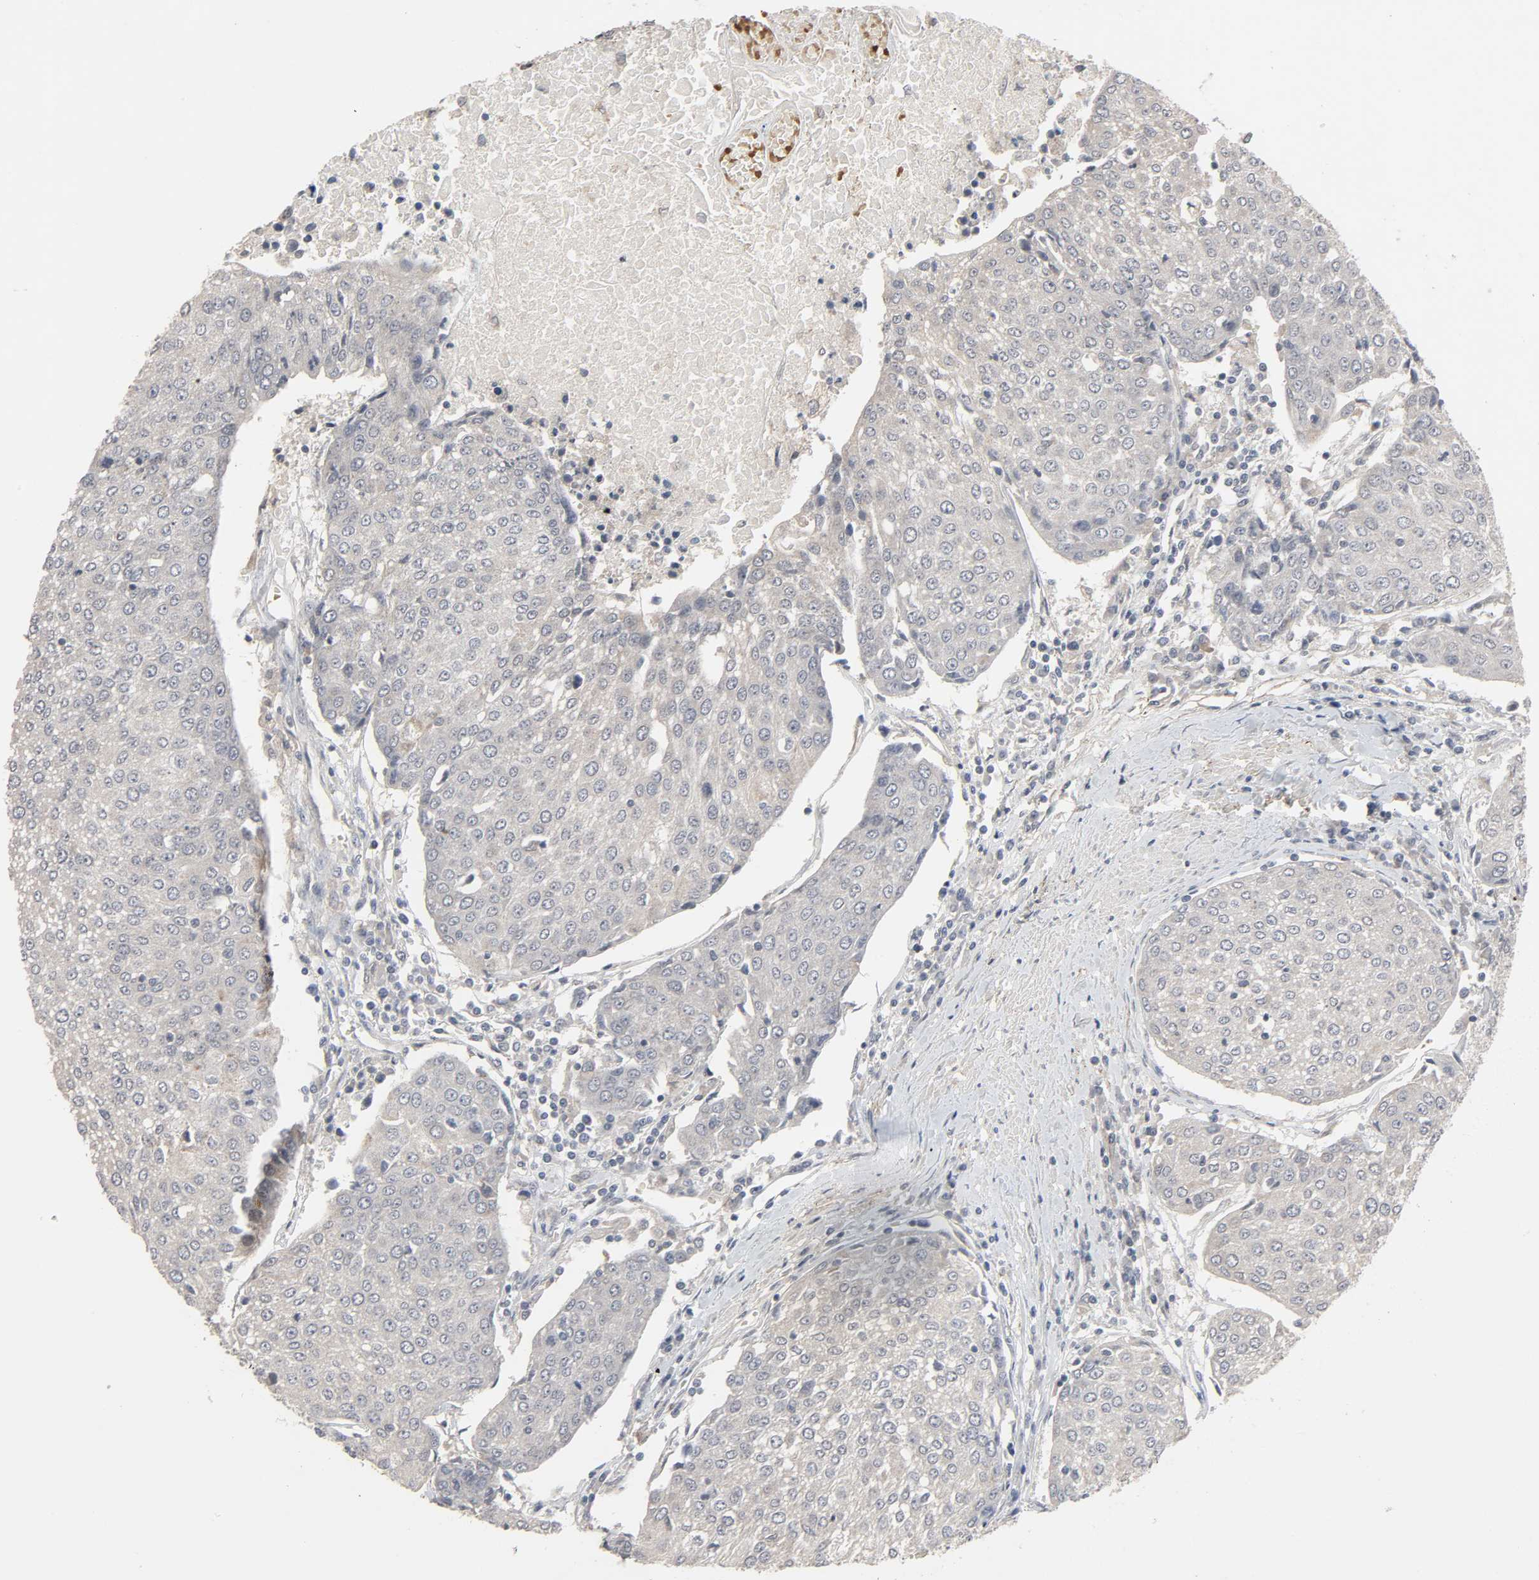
{"staining": {"intensity": "negative", "quantity": "none", "location": "none"}, "tissue": "urothelial cancer", "cell_type": "Tumor cells", "image_type": "cancer", "snomed": [{"axis": "morphology", "description": "Urothelial carcinoma, High grade"}, {"axis": "topography", "description": "Urinary bladder"}], "caption": "This is an IHC image of high-grade urothelial carcinoma. There is no positivity in tumor cells.", "gene": "ZNF222", "patient": {"sex": "female", "age": 85}}